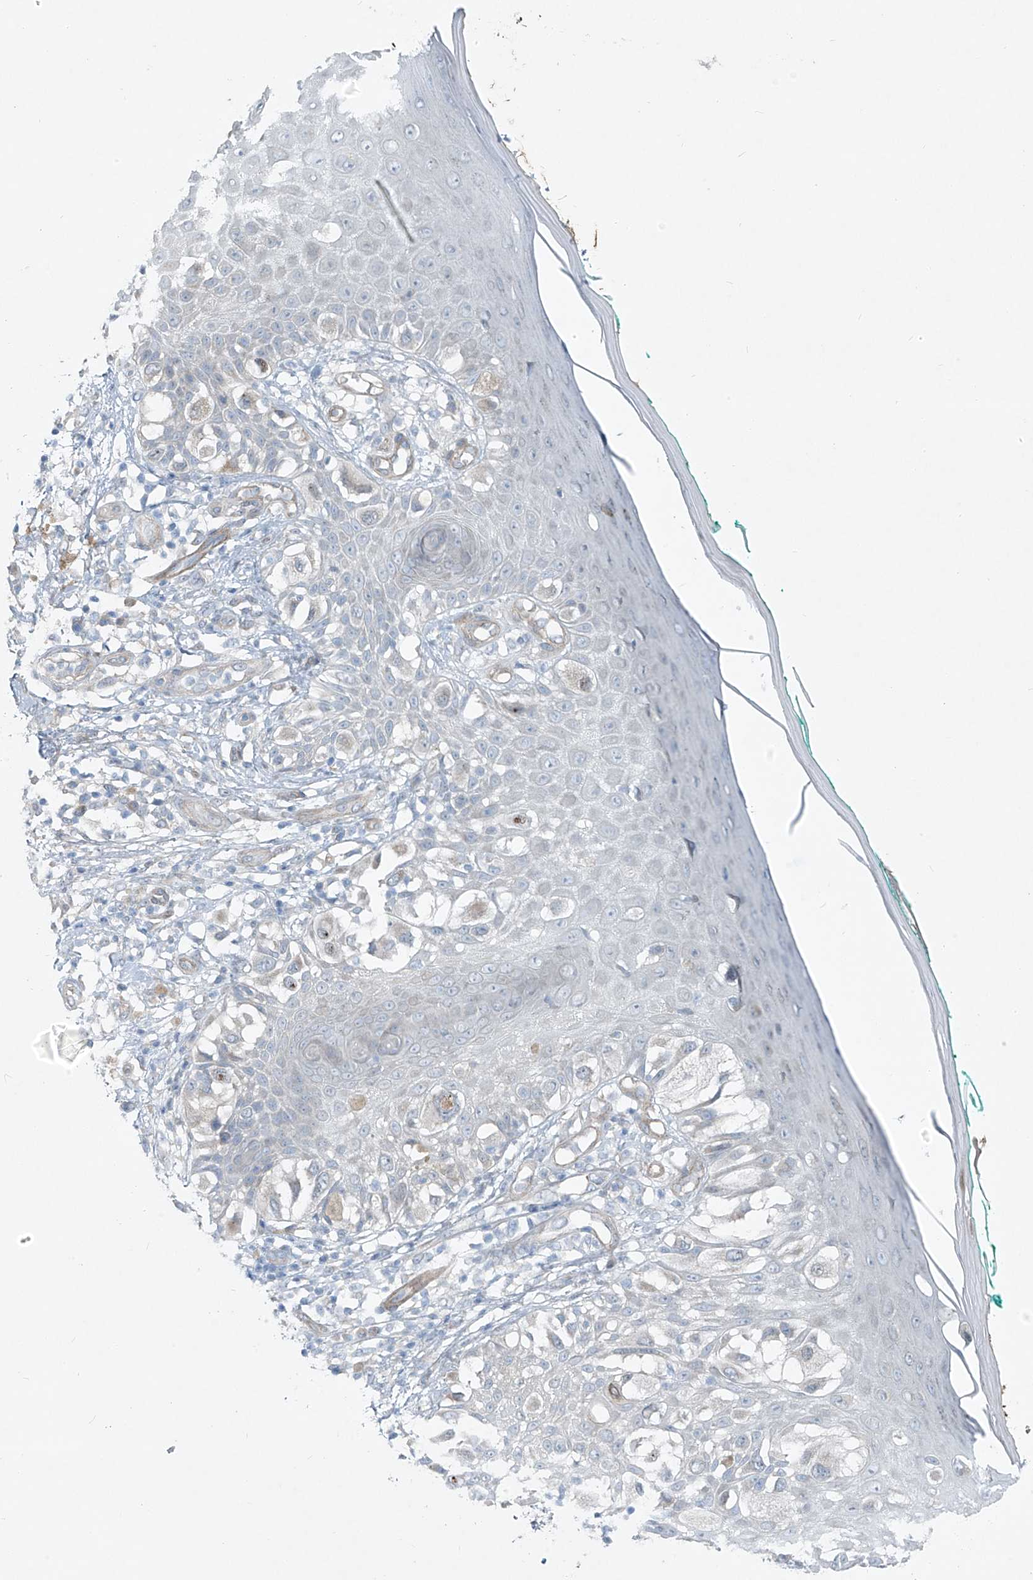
{"staining": {"intensity": "negative", "quantity": "none", "location": "none"}, "tissue": "melanoma", "cell_type": "Tumor cells", "image_type": "cancer", "snomed": [{"axis": "morphology", "description": "Malignant melanoma, NOS"}, {"axis": "topography", "description": "Skin"}], "caption": "Tumor cells show no significant positivity in melanoma.", "gene": "TNS2", "patient": {"sex": "female", "age": 81}}